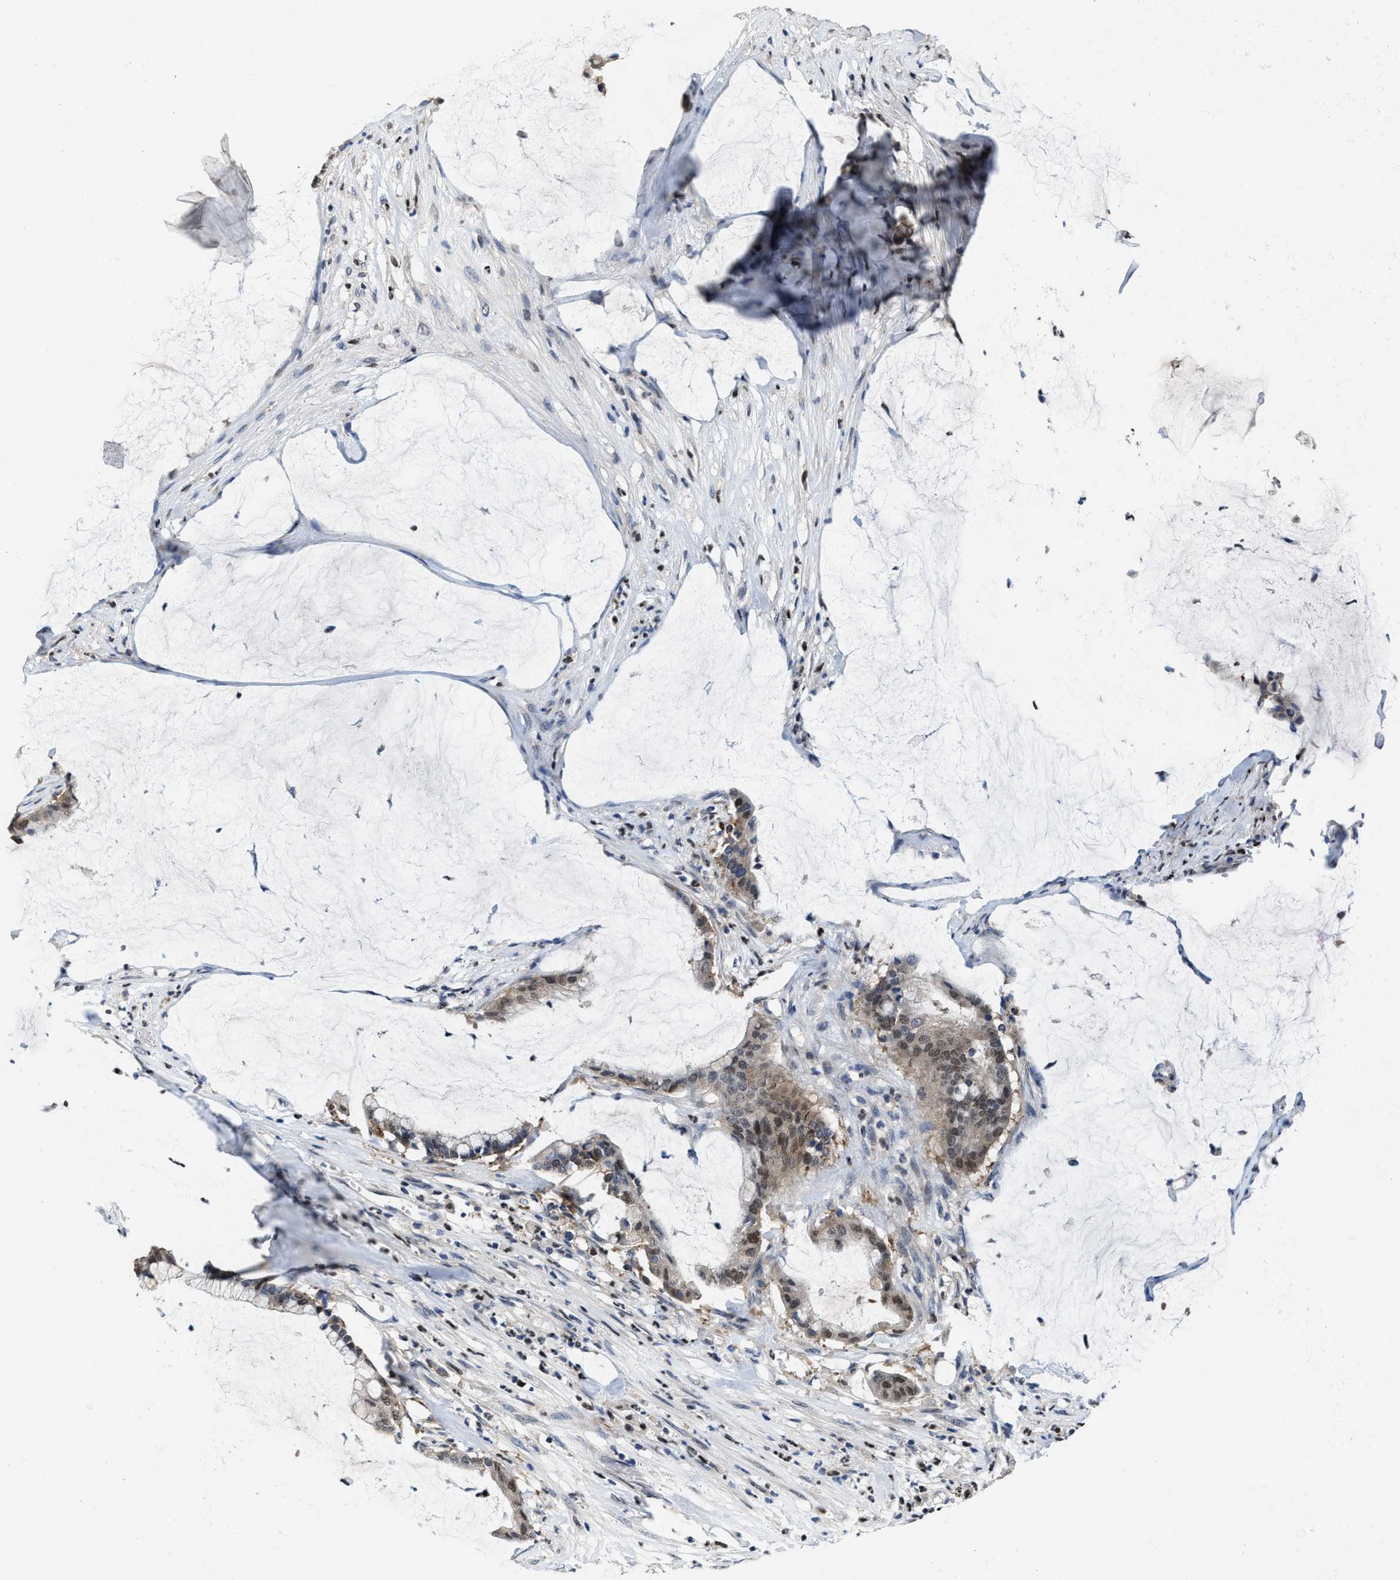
{"staining": {"intensity": "weak", "quantity": ">75%", "location": "cytoplasmic/membranous,nuclear"}, "tissue": "pancreatic cancer", "cell_type": "Tumor cells", "image_type": "cancer", "snomed": [{"axis": "morphology", "description": "Adenocarcinoma, NOS"}, {"axis": "topography", "description": "Pancreas"}], "caption": "This is an image of immunohistochemistry (IHC) staining of pancreatic cancer, which shows weak expression in the cytoplasmic/membranous and nuclear of tumor cells.", "gene": "ZNF20", "patient": {"sex": "male", "age": 41}}